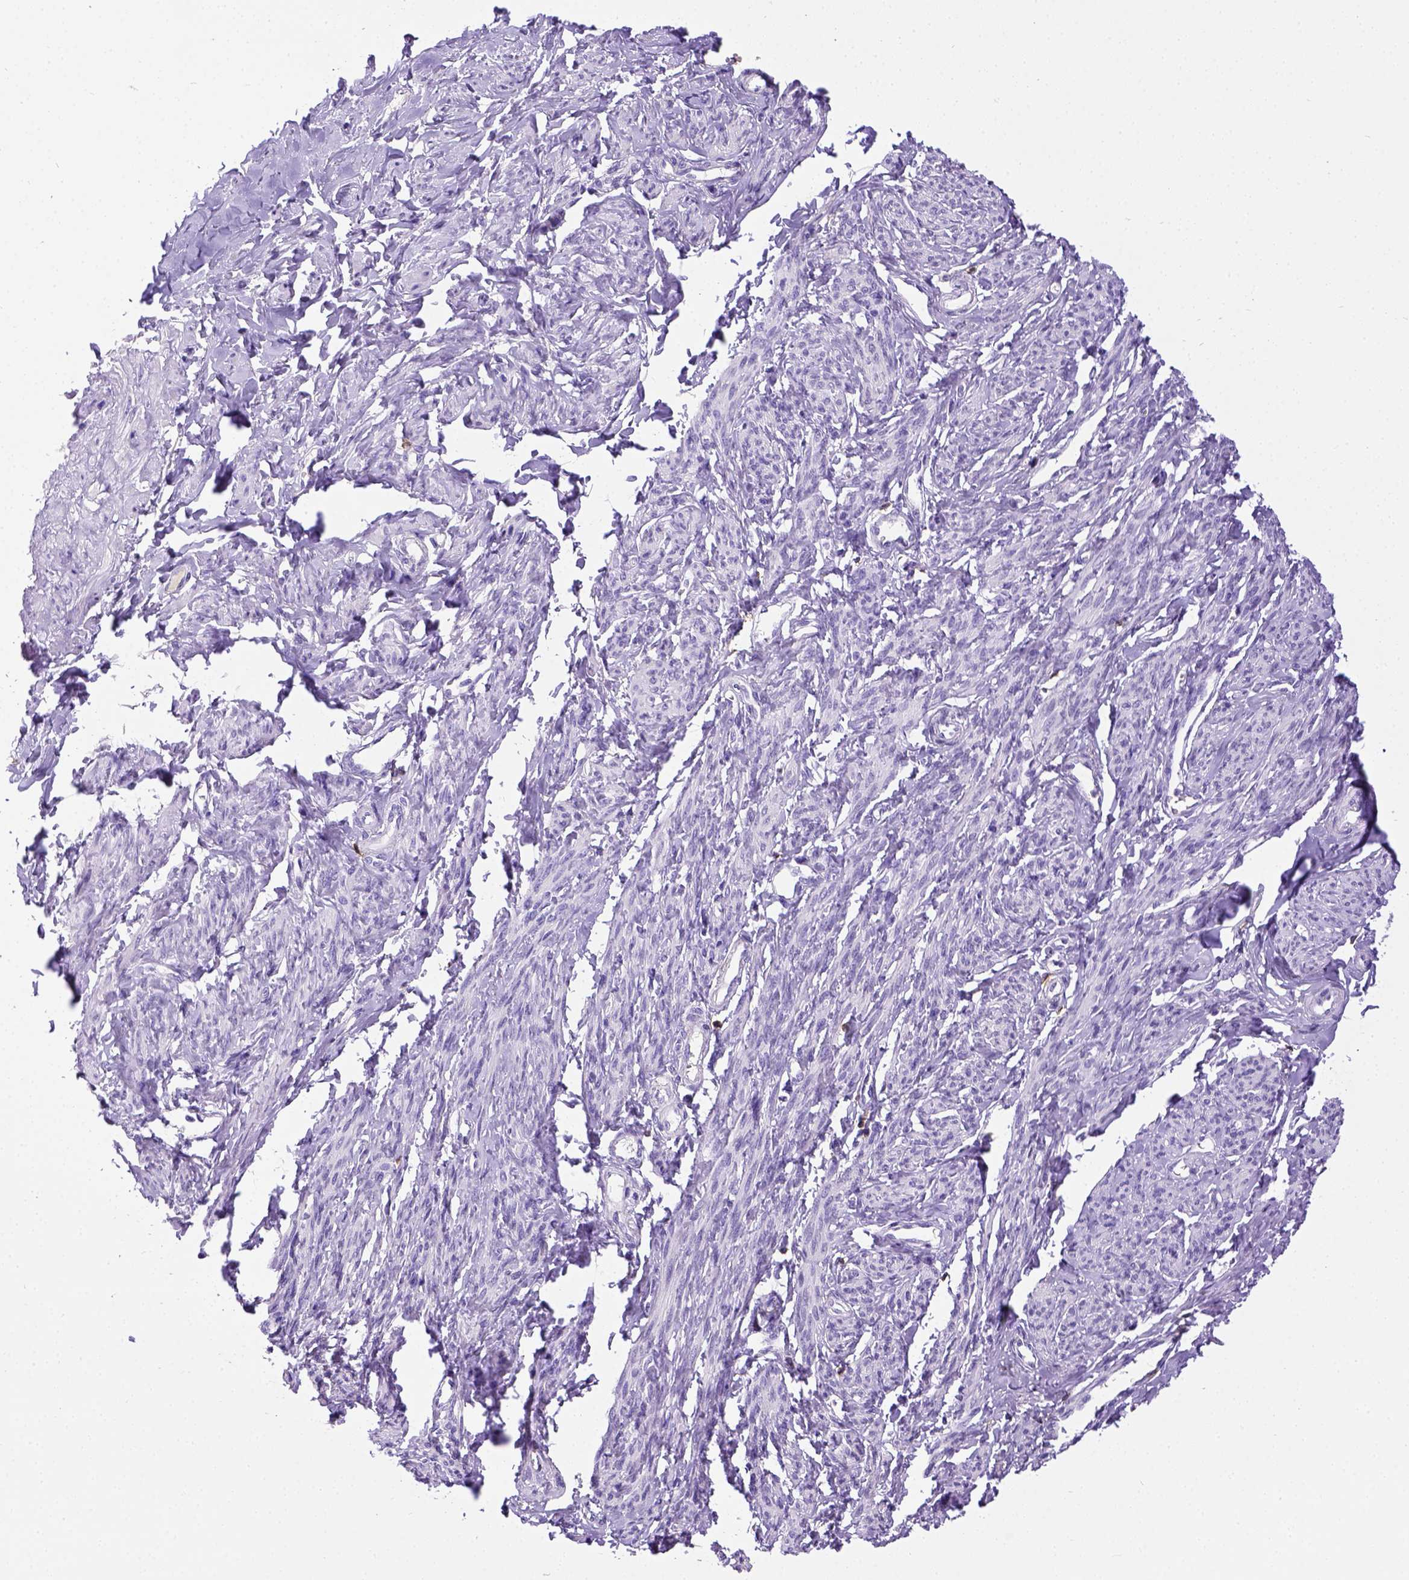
{"staining": {"intensity": "negative", "quantity": "none", "location": "none"}, "tissue": "smooth muscle", "cell_type": "Smooth muscle cells", "image_type": "normal", "snomed": [{"axis": "morphology", "description": "Normal tissue, NOS"}, {"axis": "topography", "description": "Smooth muscle"}], "caption": "This photomicrograph is of normal smooth muscle stained with IHC to label a protein in brown with the nuclei are counter-stained blue. There is no positivity in smooth muscle cells.", "gene": "CD3E", "patient": {"sex": "female", "age": 65}}